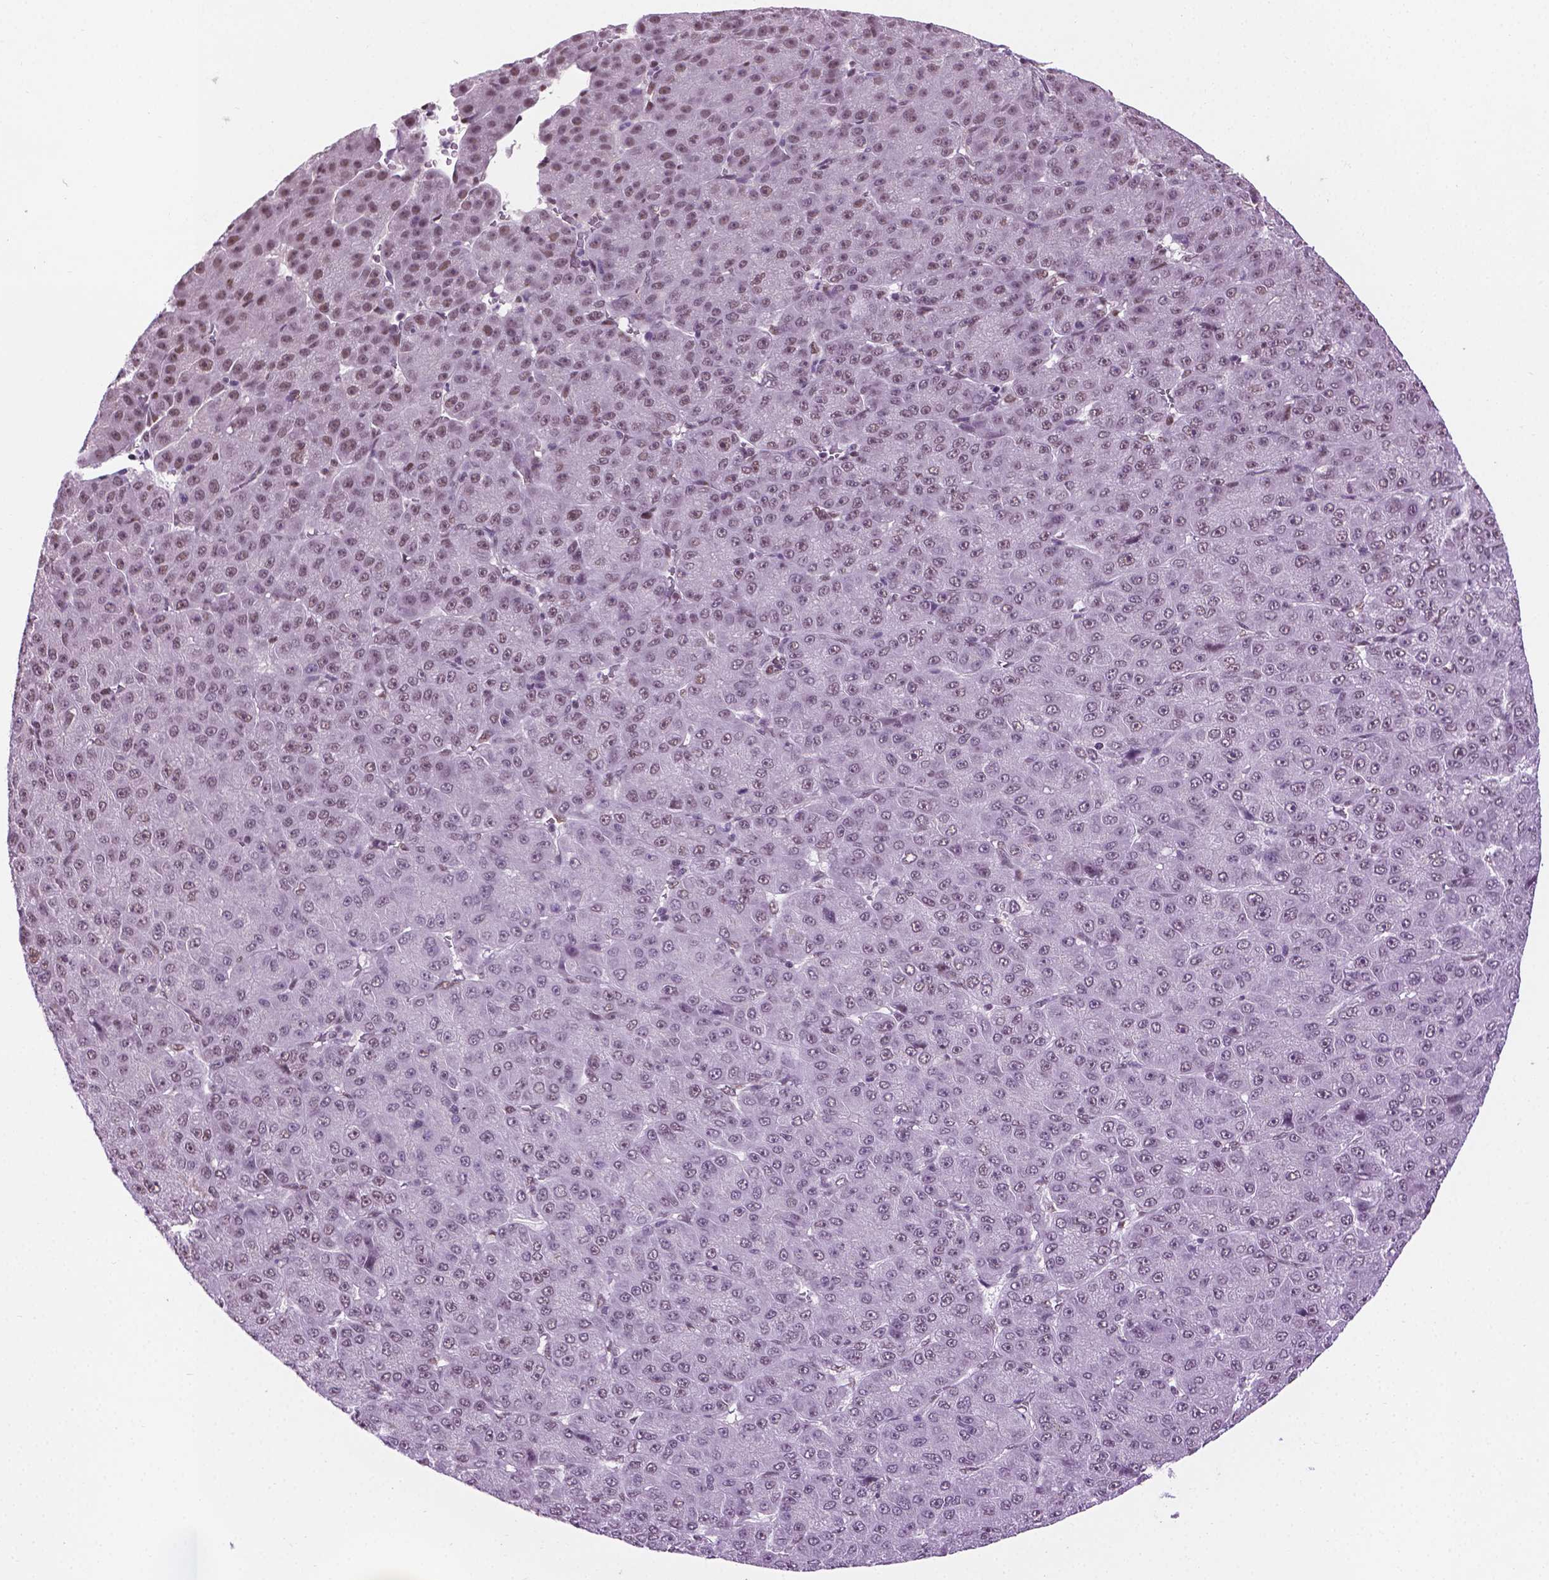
{"staining": {"intensity": "weak", "quantity": "<25%", "location": "nuclear"}, "tissue": "liver cancer", "cell_type": "Tumor cells", "image_type": "cancer", "snomed": [{"axis": "morphology", "description": "Carcinoma, Hepatocellular, NOS"}, {"axis": "topography", "description": "Liver"}], "caption": "There is no significant staining in tumor cells of liver cancer.", "gene": "ABI2", "patient": {"sex": "male", "age": 67}}